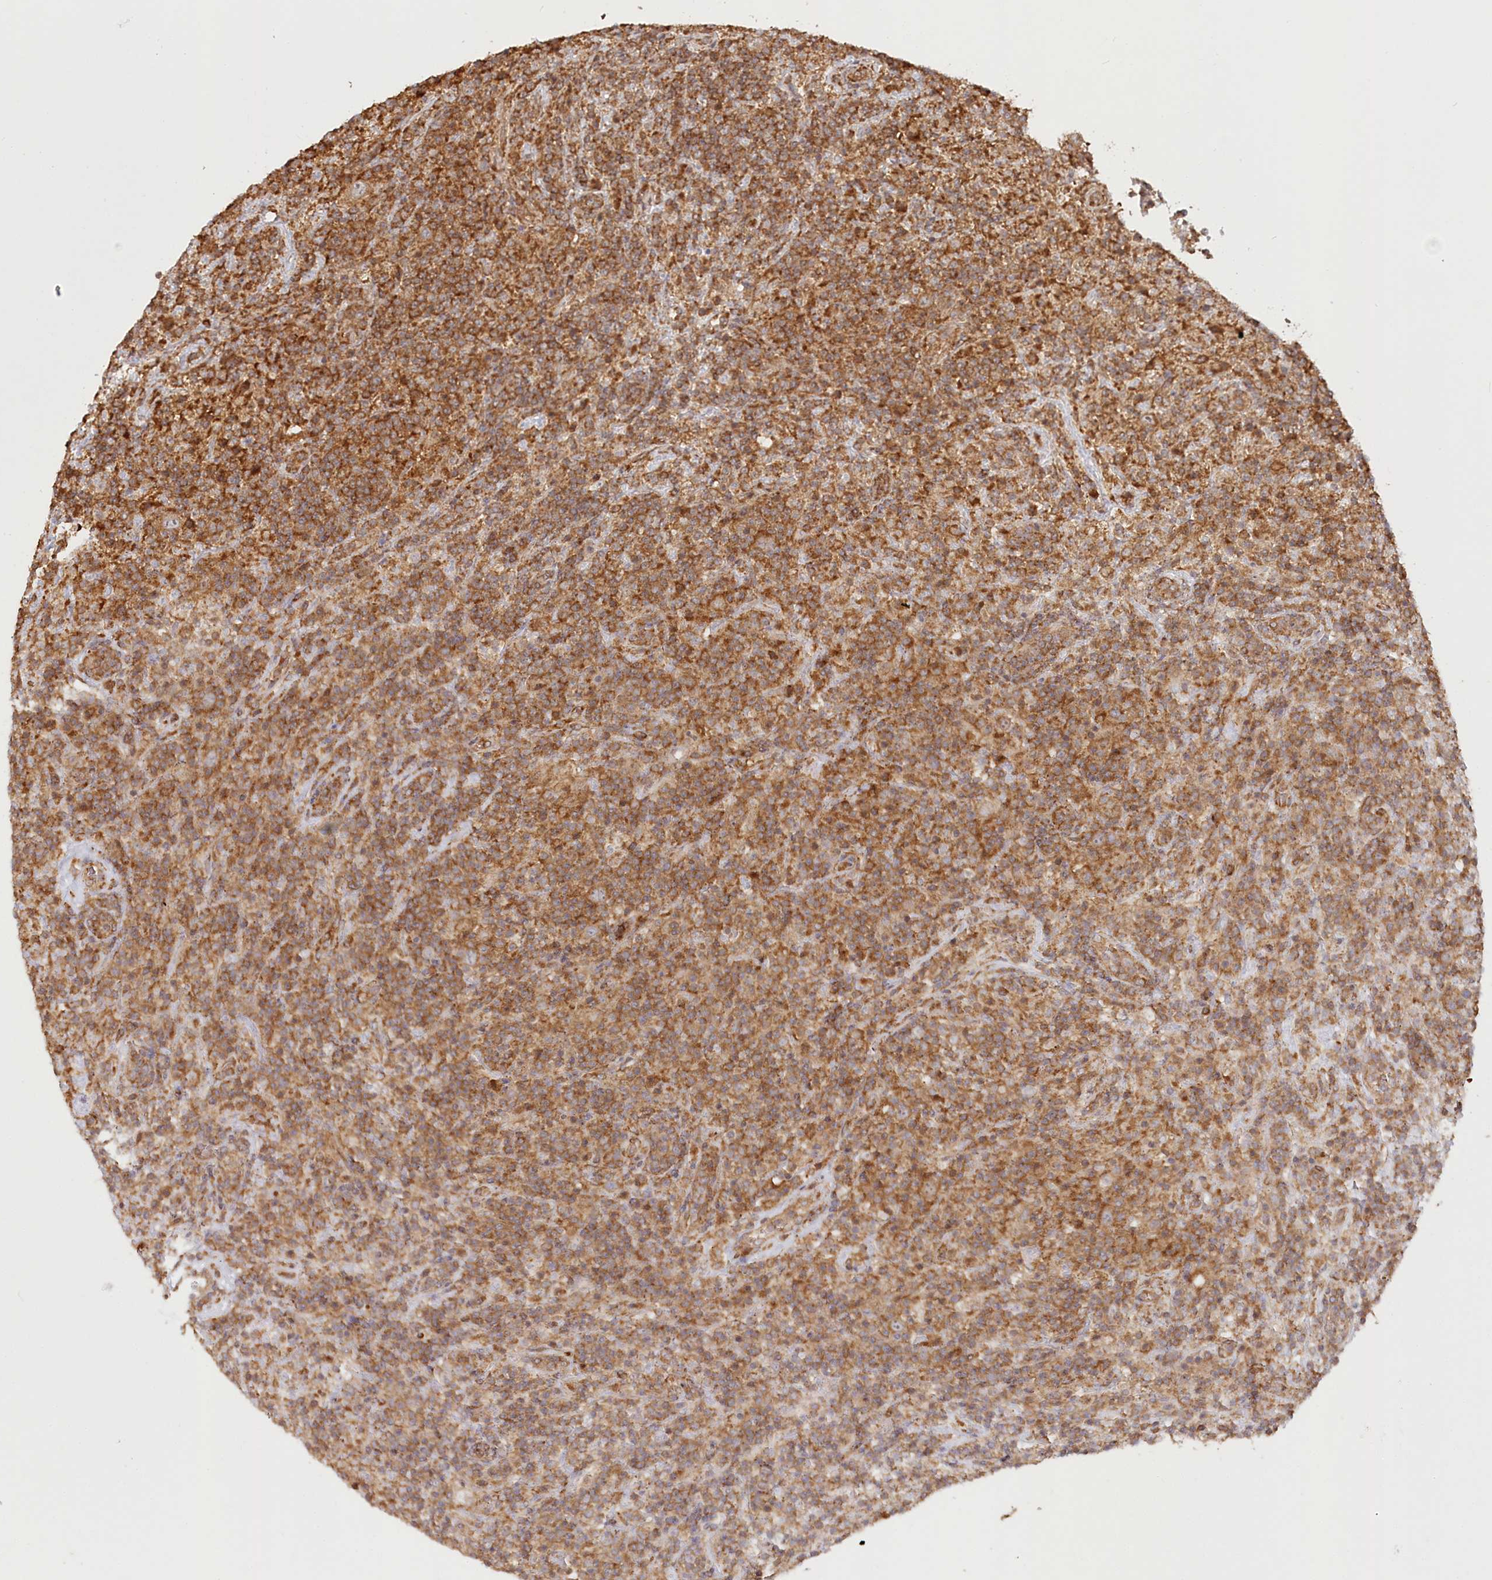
{"staining": {"intensity": "moderate", "quantity": ">75%", "location": "cytoplasmic/membranous"}, "tissue": "lymphoma", "cell_type": "Tumor cells", "image_type": "cancer", "snomed": [{"axis": "morphology", "description": "Hodgkin's disease, NOS"}, {"axis": "topography", "description": "Lymph node"}], "caption": "About >75% of tumor cells in human Hodgkin's disease exhibit moderate cytoplasmic/membranous protein expression as visualized by brown immunohistochemical staining.", "gene": "OTUD4", "patient": {"sex": "male", "age": 70}}